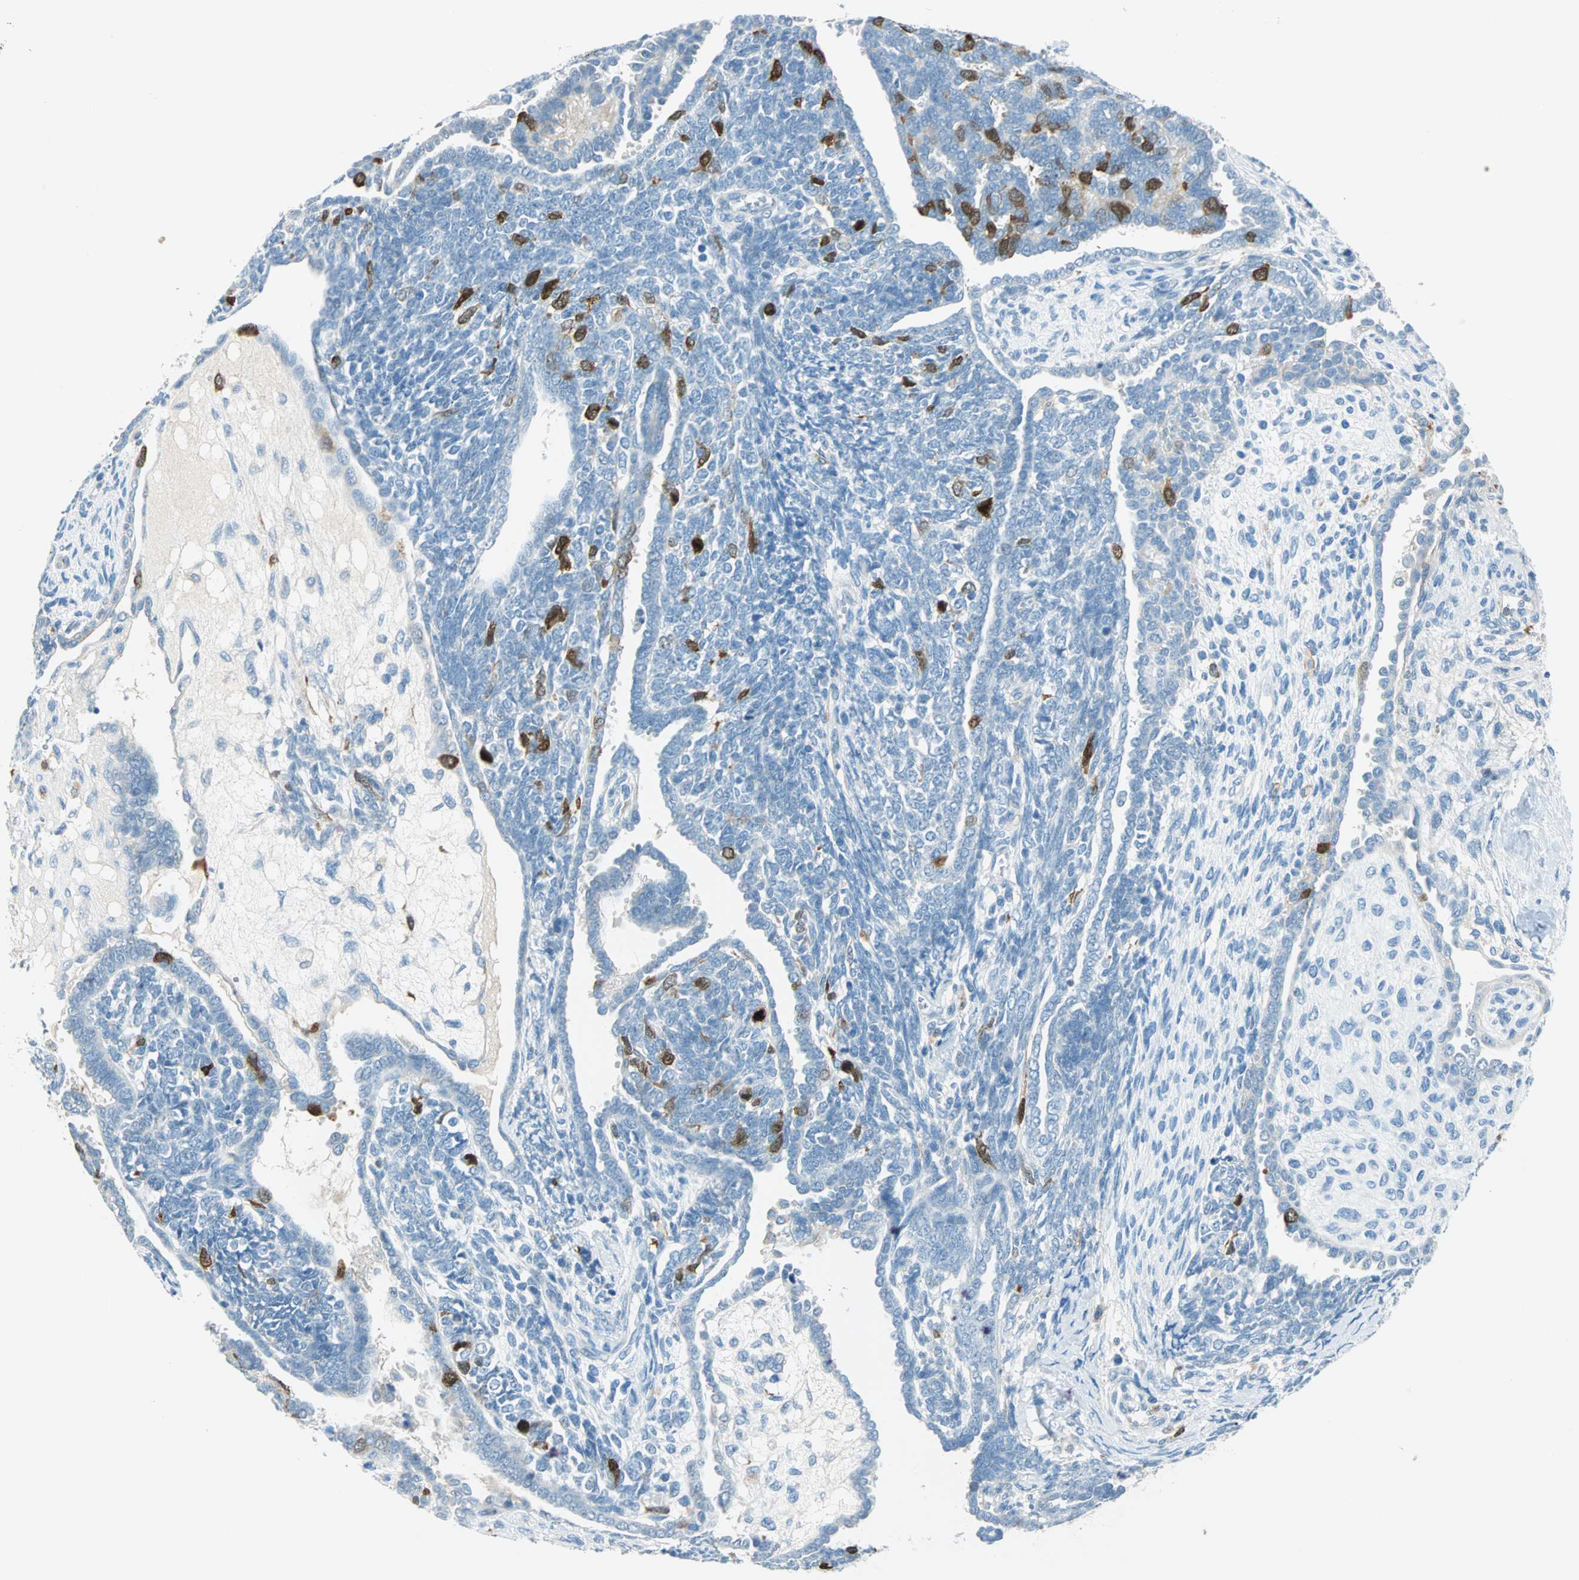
{"staining": {"intensity": "strong", "quantity": "<25%", "location": "nuclear"}, "tissue": "endometrial cancer", "cell_type": "Tumor cells", "image_type": "cancer", "snomed": [{"axis": "morphology", "description": "Neoplasm, malignant, NOS"}, {"axis": "topography", "description": "Endometrium"}], "caption": "Protein analysis of endometrial cancer (malignant neoplasm) tissue shows strong nuclear staining in approximately <25% of tumor cells.", "gene": "PTTG1", "patient": {"sex": "female", "age": 74}}